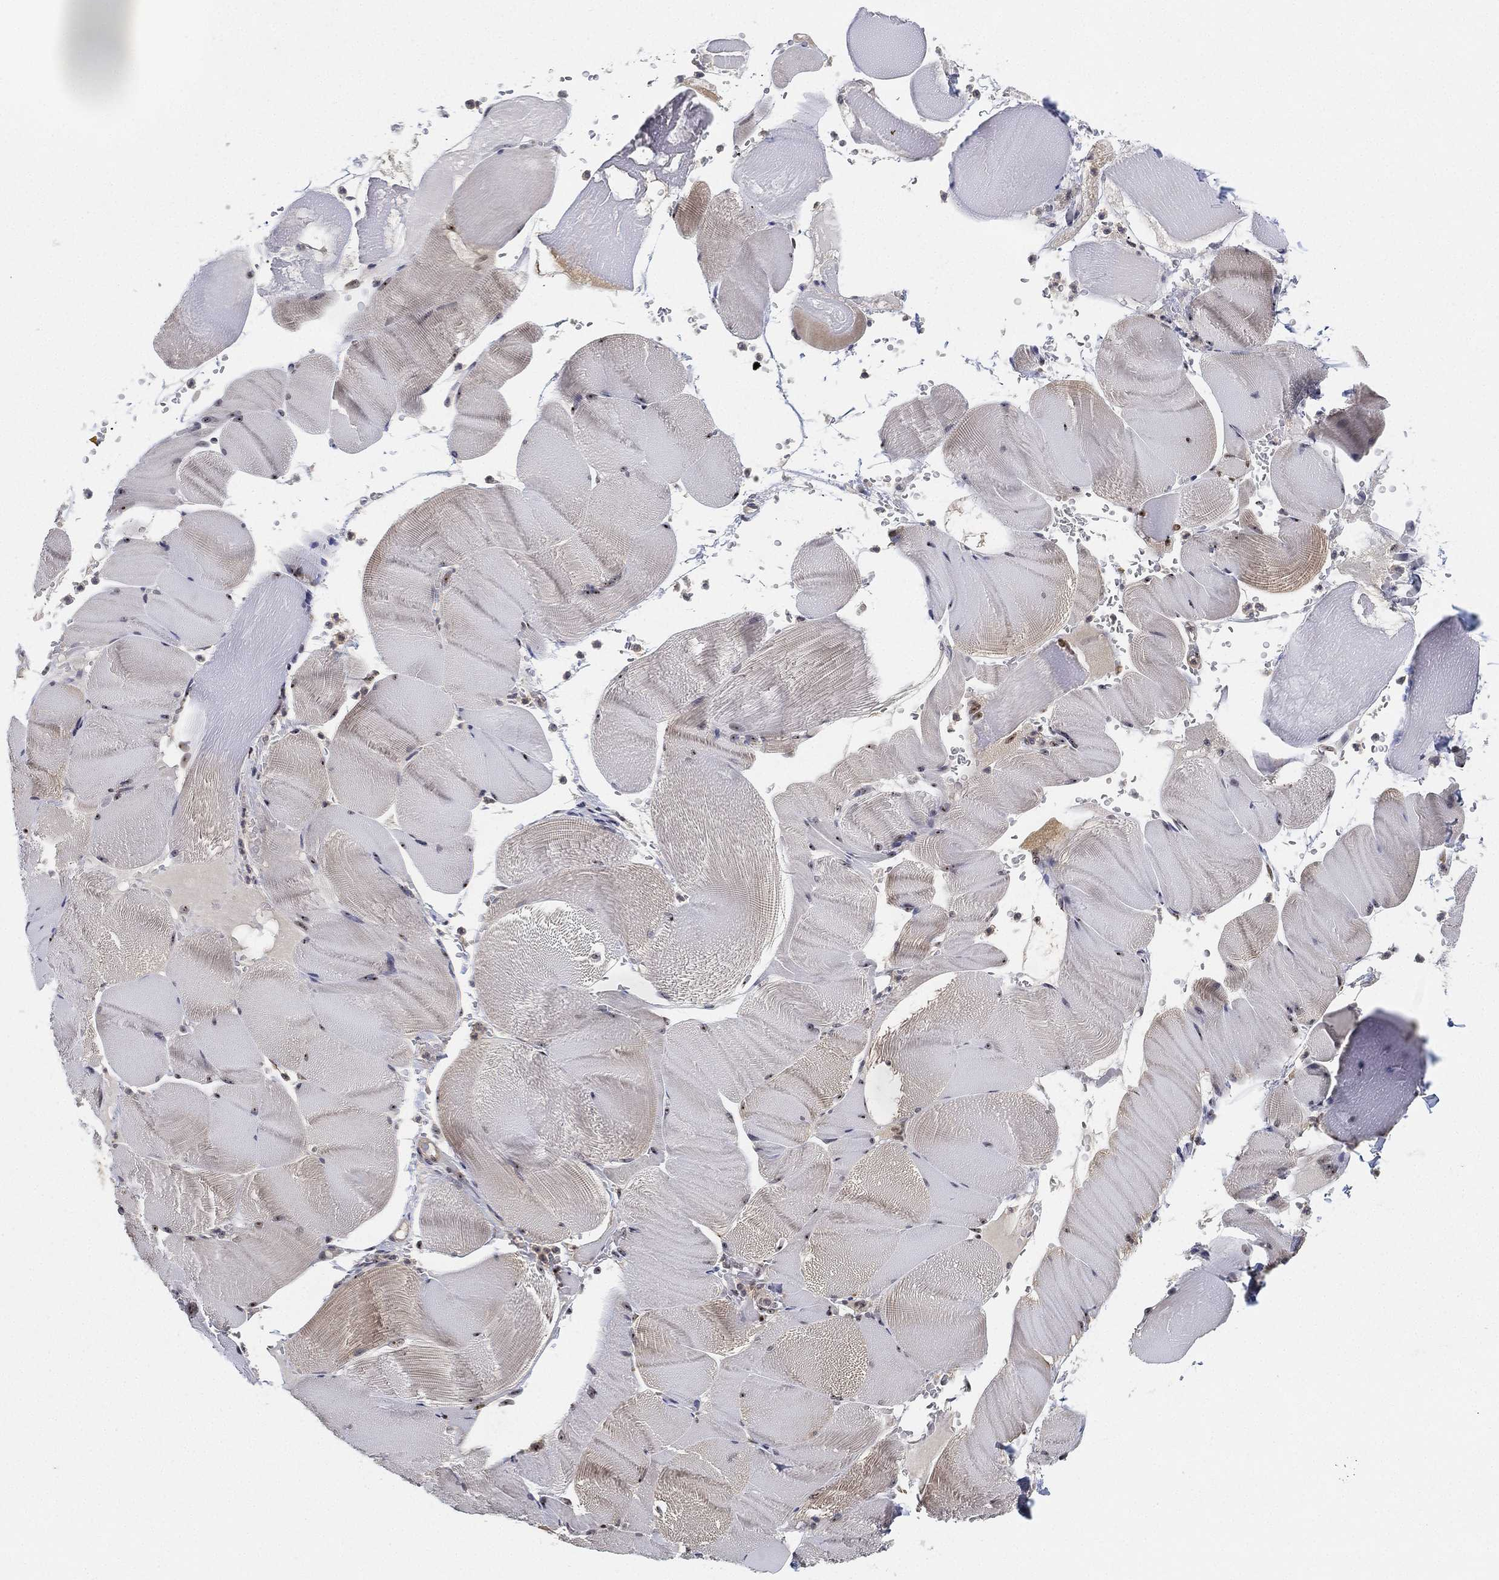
{"staining": {"intensity": "strong", "quantity": "25%-75%", "location": "nuclear"}, "tissue": "skeletal muscle", "cell_type": "Myocytes", "image_type": "normal", "snomed": [{"axis": "morphology", "description": "Normal tissue, NOS"}, {"axis": "topography", "description": "Skeletal muscle"}], "caption": "IHC of normal skeletal muscle demonstrates high levels of strong nuclear expression in about 25%-75% of myocytes. The protein of interest is stained brown, and the nuclei are stained in blue (DAB IHC with brightfield microscopy, high magnification).", "gene": "PPP1R16B", "patient": {"sex": "male", "age": 56}}